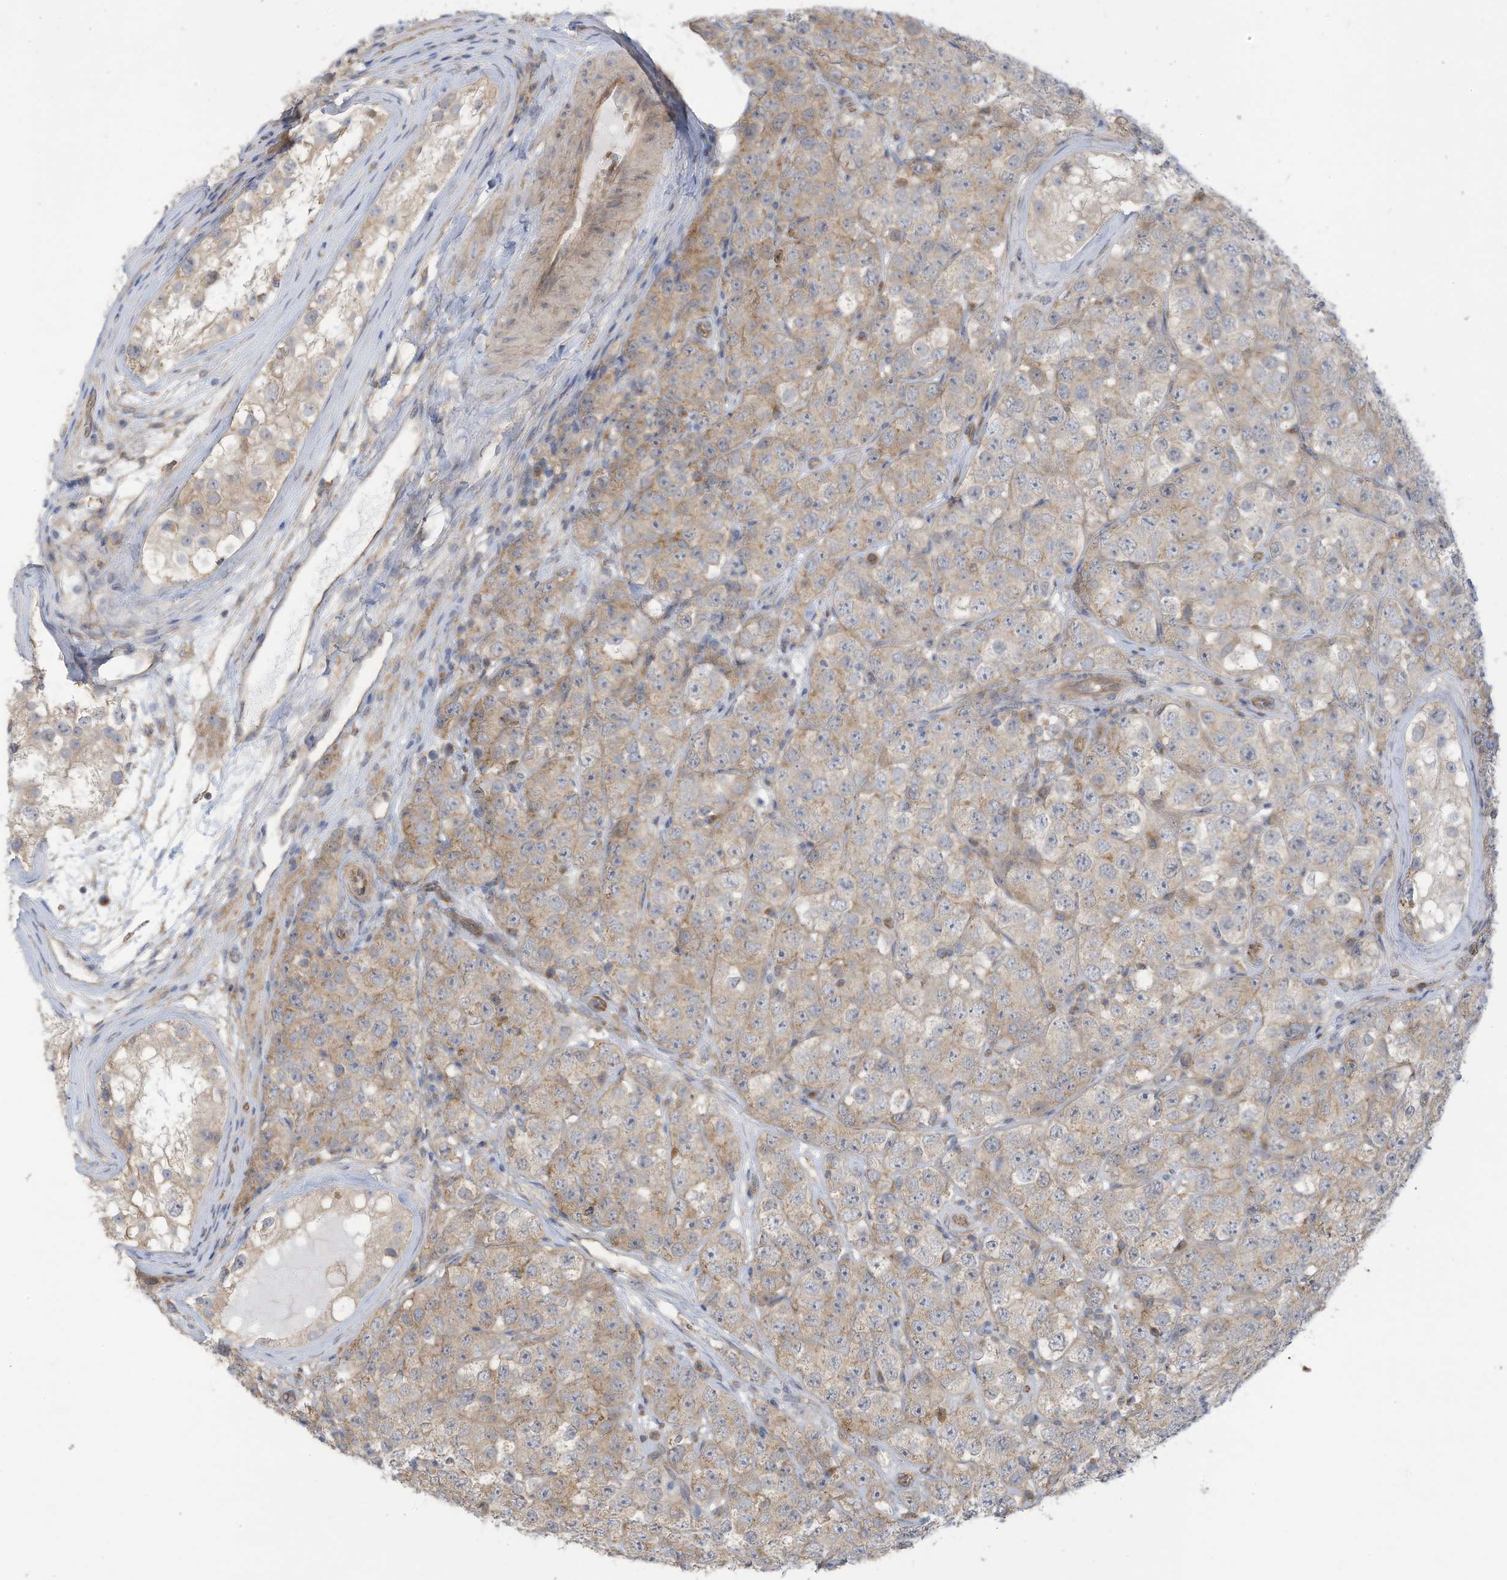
{"staining": {"intensity": "weak", "quantity": "<25%", "location": "cytoplasmic/membranous"}, "tissue": "testis cancer", "cell_type": "Tumor cells", "image_type": "cancer", "snomed": [{"axis": "morphology", "description": "Seminoma, NOS"}, {"axis": "topography", "description": "Testis"}], "caption": "An image of seminoma (testis) stained for a protein reveals no brown staining in tumor cells.", "gene": "ADAT2", "patient": {"sex": "male", "age": 28}}